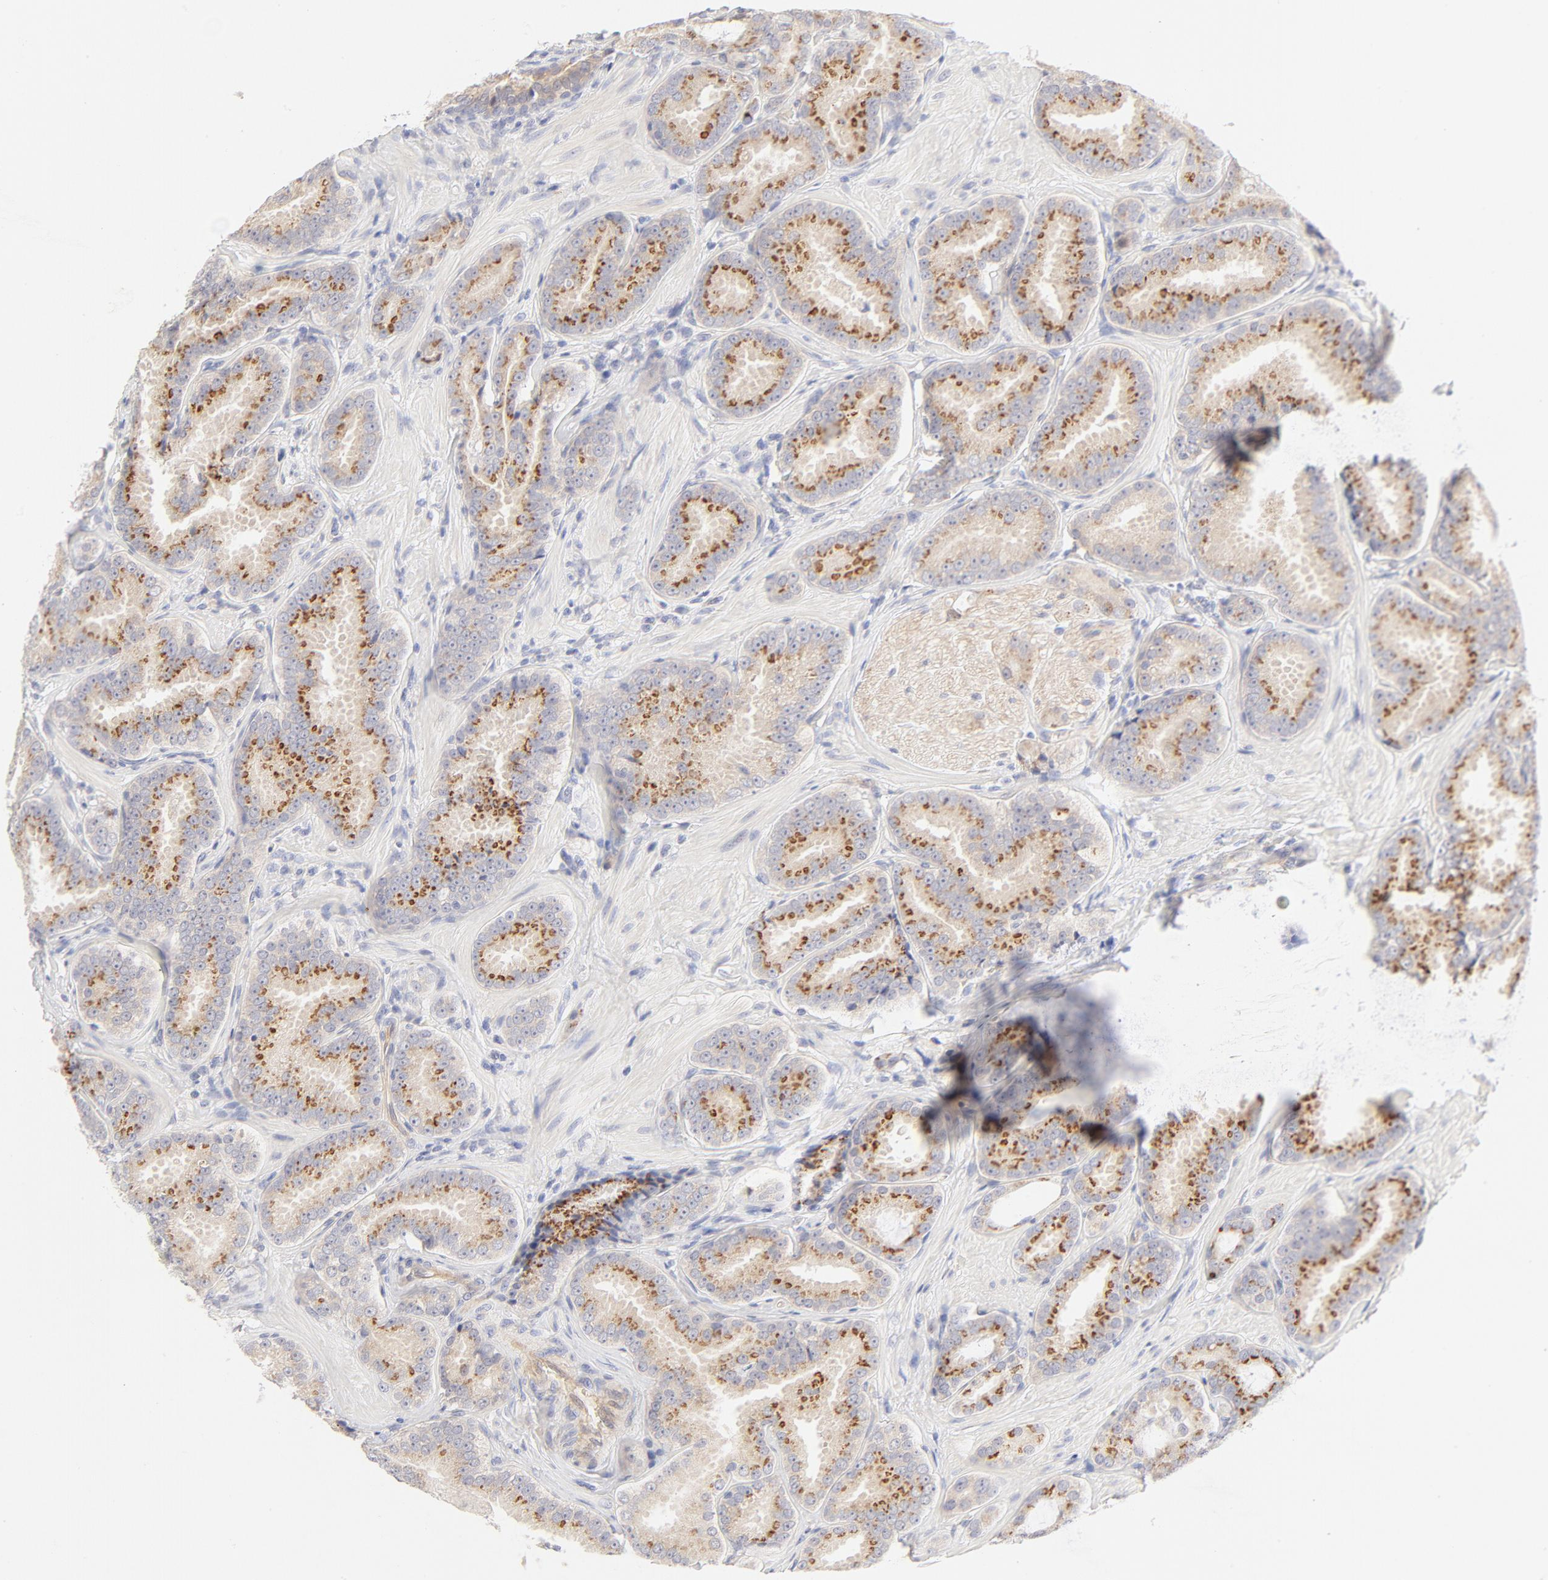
{"staining": {"intensity": "moderate", "quantity": "25%-75%", "location": "cytoplasmic/membranous"}, "tissue": "prostate cancer", "cell_type": "Tumor cells", "image_type": "cancer", "snomed": [{"axis": "morphology", "description": "Adenocarcinoma, Low grade"}, {"axis": "topography", "description": "Prostate"}], "caption": "Low-grade adenocarcinoma (prostate) stained with a protein marker demonstrates moderate staining in tumor cells.", "gene": "NKX2-2", "patient": {"sex": "male", "age": 59}}